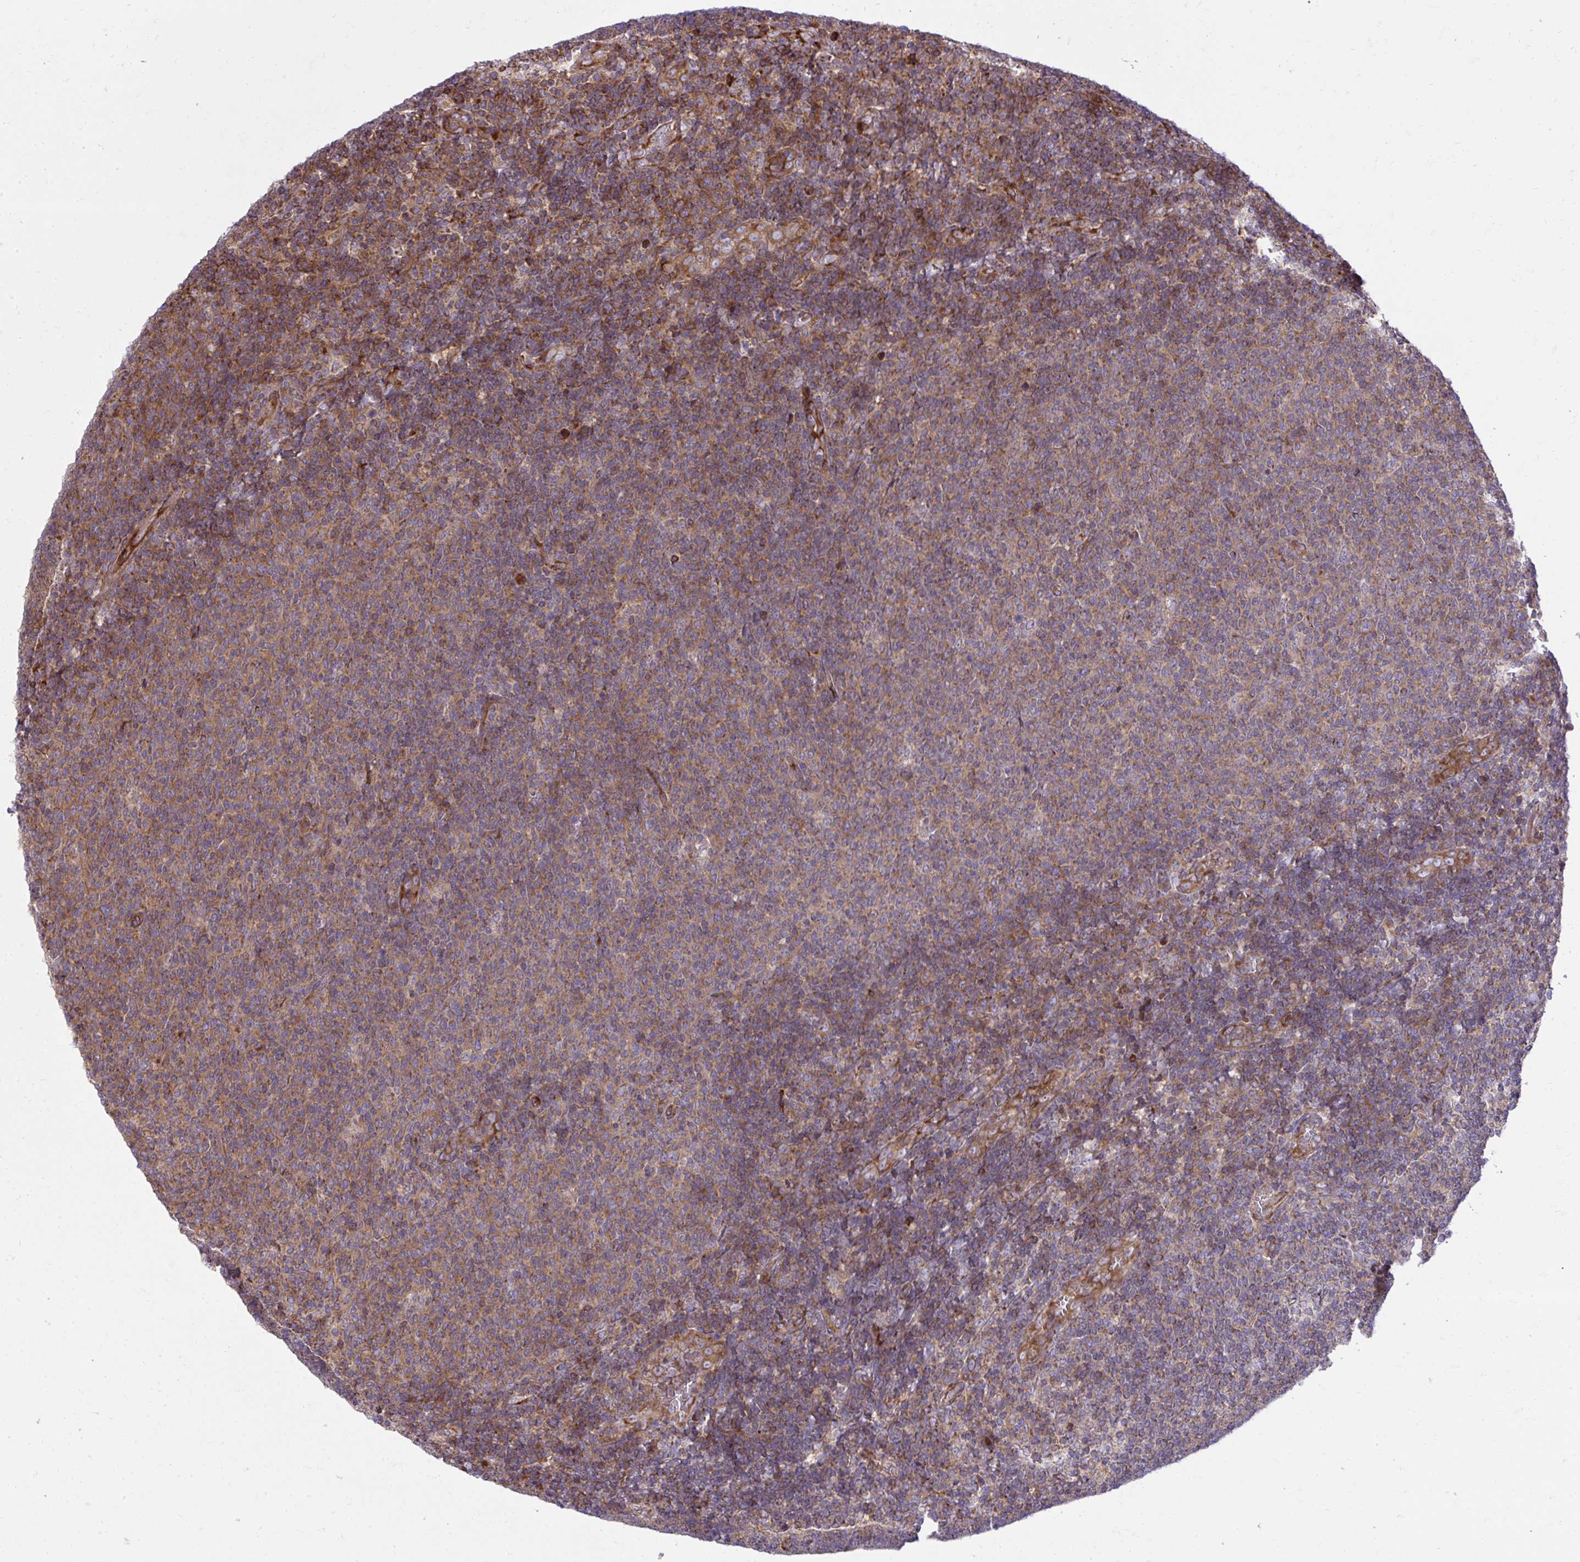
{"staining": {"intensity": "moderate", "quantity": ">75%", "location": "cytoplasmic/membranous"}, "tissue": "lymphoma", "cell_type": "Tumor cells", "image_type": "cancer", "snomed": [{"axis": "morphology", "description": "Malignant lymphoma, non-Hodgkin's type, Low grade"}, {"axis": "topography", "description": "Lymph node"}], "caption": "This micrograph displays malignant lymphoma, non-Hodgkin's type (low-grade) stained with IHC to label a protein in brown. The cytoplasmic/membranous of tumor cells show moderate positivity for the protein. Nuclei are counter-stained blue.", "gene": "NMNAT3", "patient": {"sex": "male", "age": 52}}